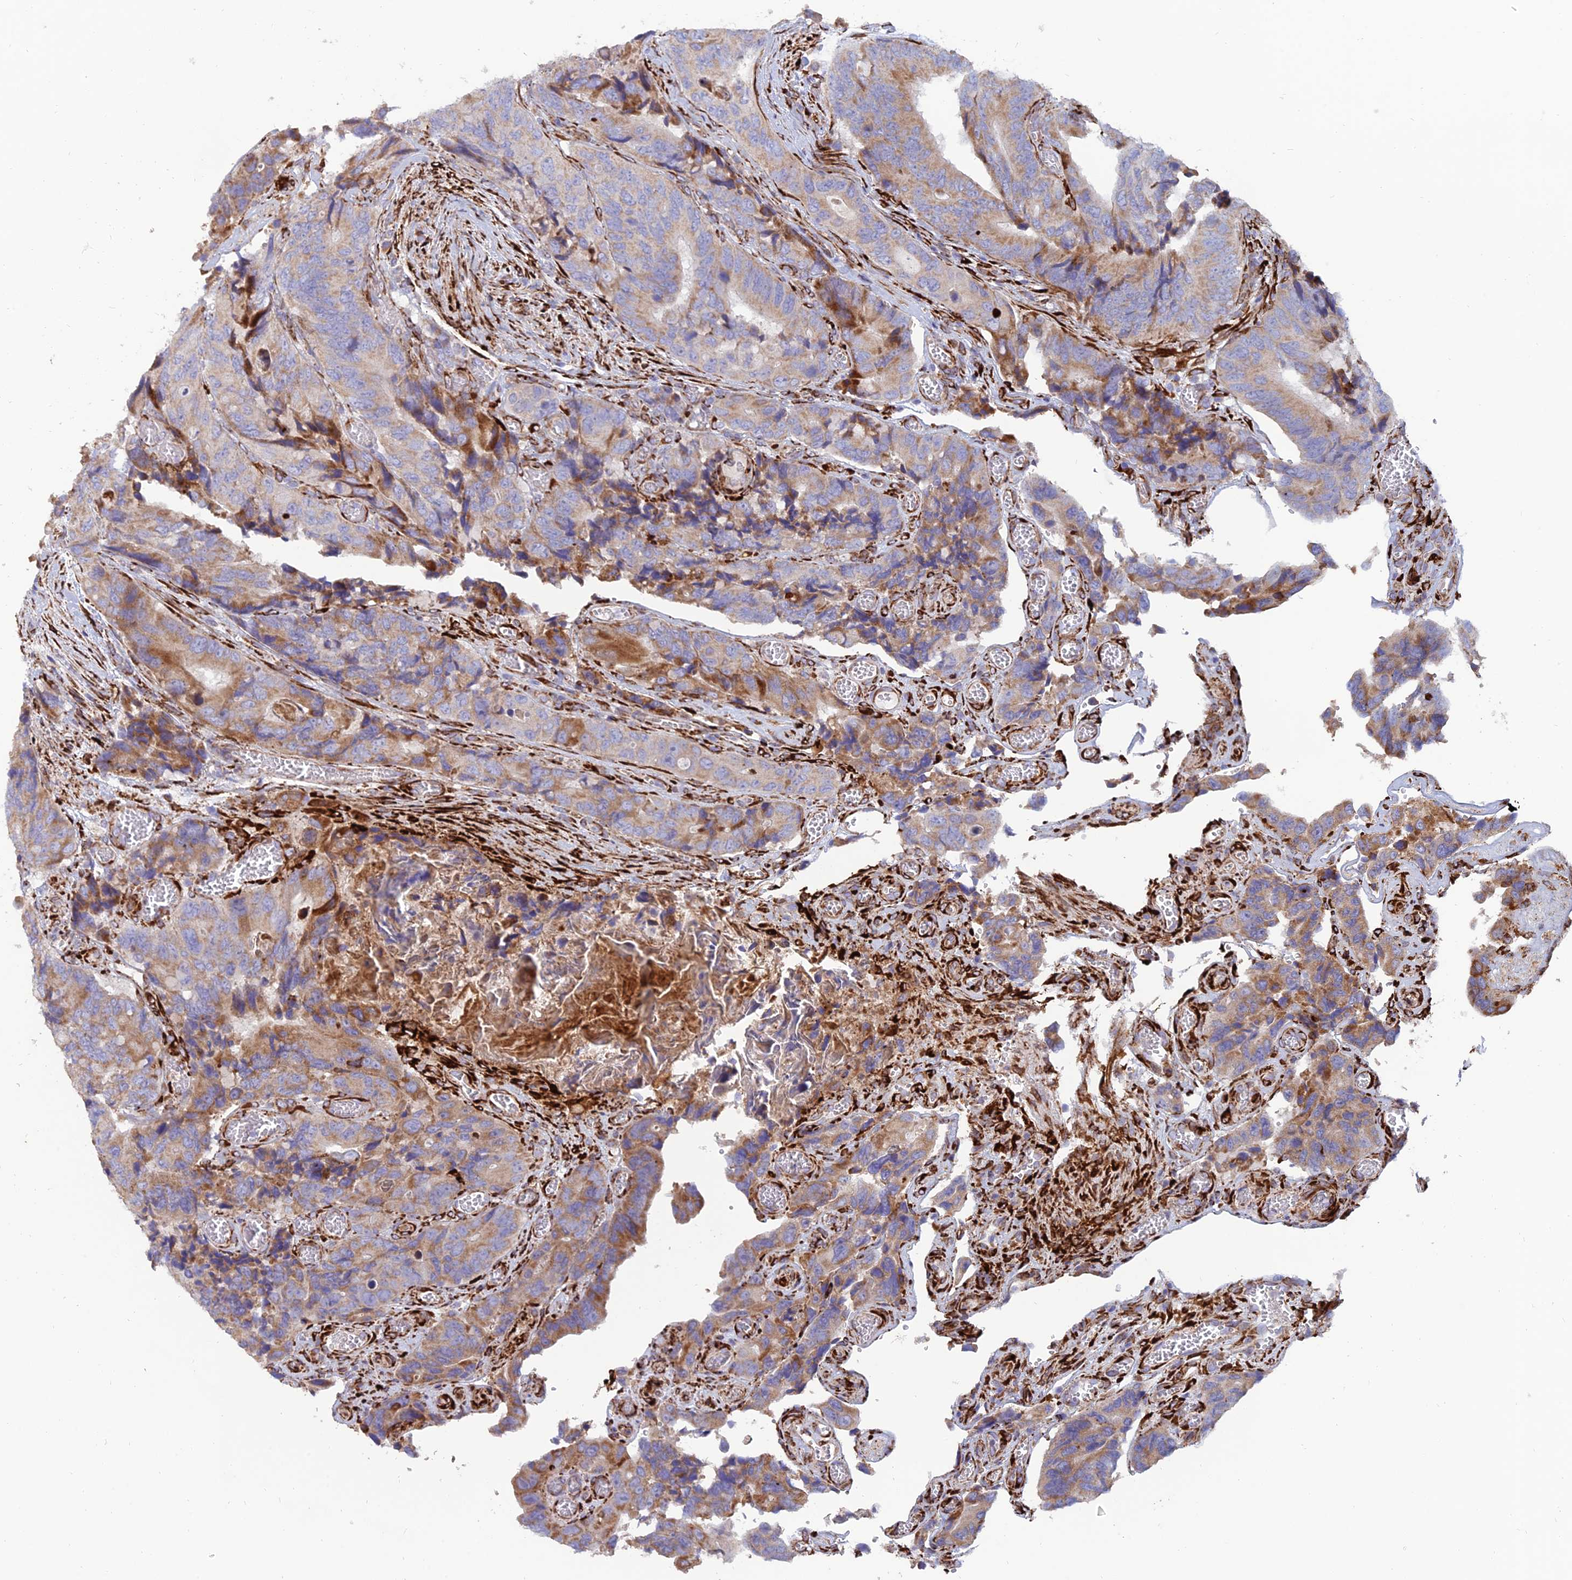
{"staining": {"intensity": "moderate", "quantity": "25%-75%", "location": "cytoplasmic/membranous"}, "tissue": "colorectal cancer", "cell_type": "Tumor cells", "image_type": "cancer", "snomed": [{"axis": "morphology", "description": "Adenocarcinoma, NOS"}, {"axis": "topography", "description": "Colon"}], "caption": "Tumor cells show medium levels of moderate cytoplasmic/membranous positivity in approximately 25%-75% of cells in colorectal cancer.", "gene": "RCN3", "patient": {"sex": "male", "age": 84}}